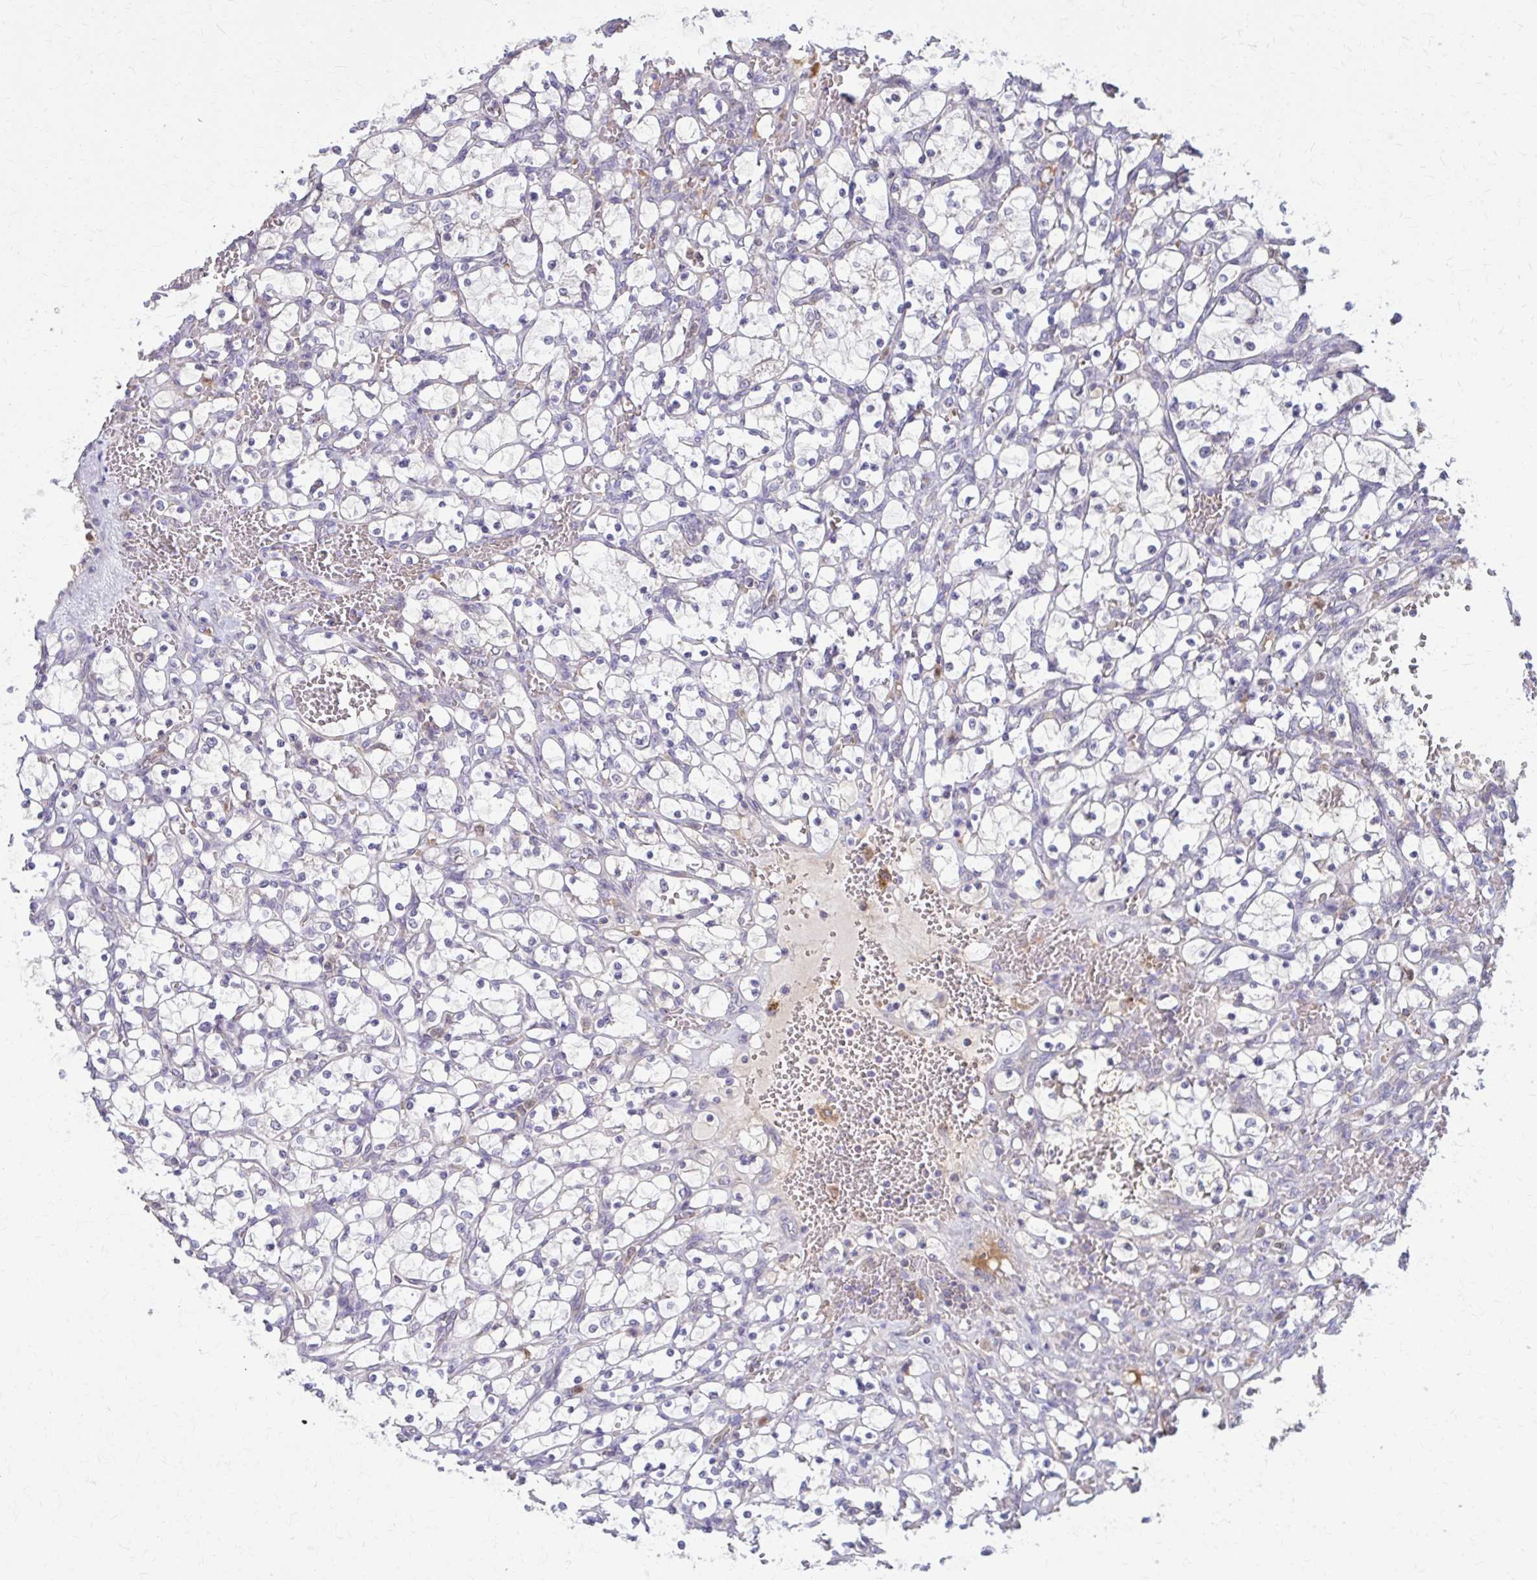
{"staining": {"intensity": "negative", "quantity": "none", "location": "none"}, "tissue": "renal cancer", "cell_type": "Tumor cells", "image_type": "cancer", "snomed": [{"axis": "morphology", "description": "Adenocarcinoma, NOS"}, {"axis": "topography", "description": "Kidney"}], "caption": "This image is of adenocarcinoma (renal) stained with immunohistochemistry to label a protein in brown with the nuclei are counter-stained blue. There is no expression in tumor cells.", "gene": "NRBF2", "patient": {"sex": "female", "age": 69}}